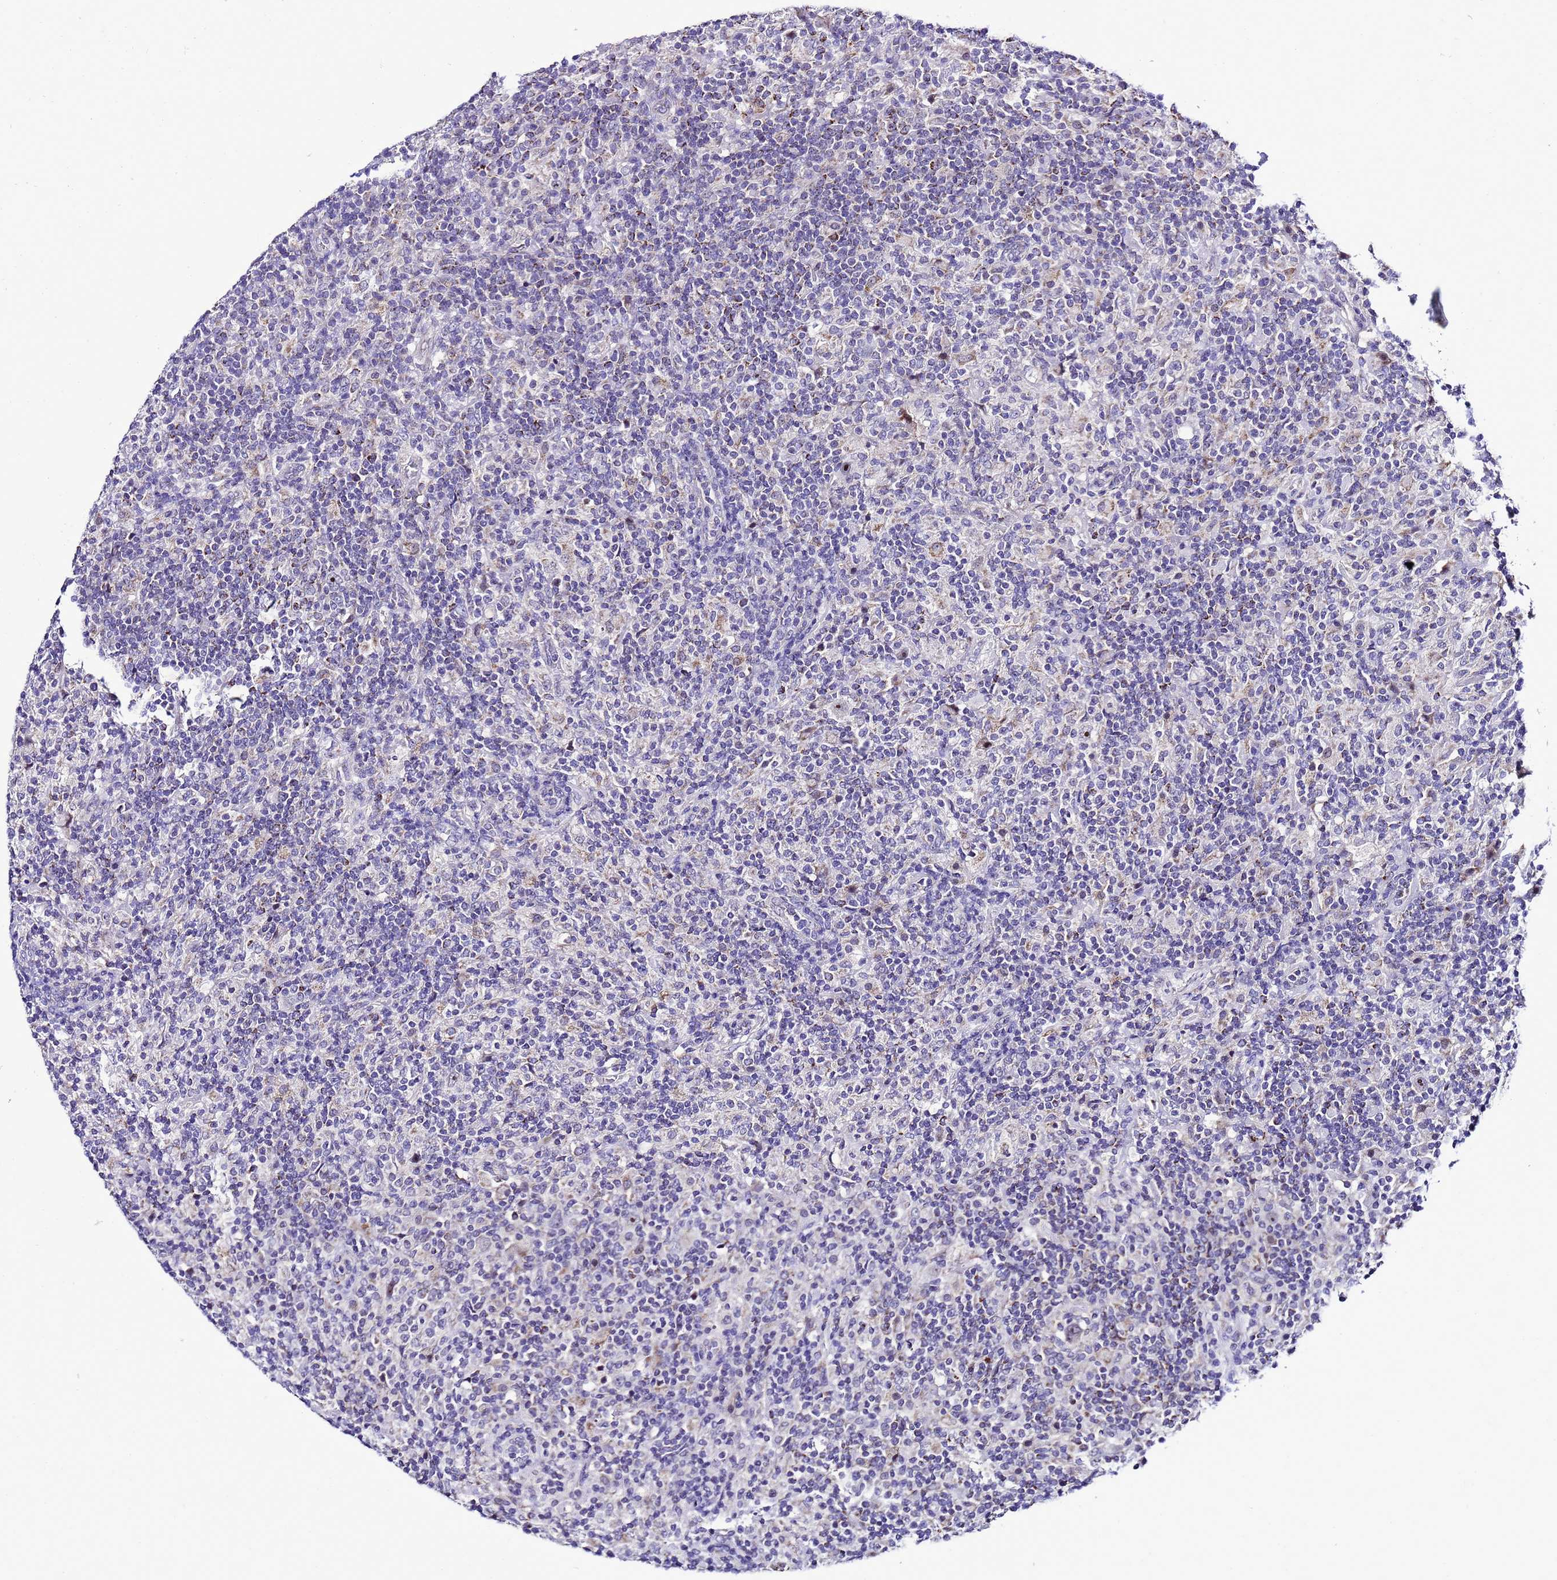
{"staining": {"intensity": "weak", "quantity": "<25%", "location": "cytoplasmic/membranous"}, "tissue": "lymphoma", "cell_type": "Tumor cells", "image_type": "cancer", "snomed": [{"axis": "morphology", "description": "Hodgkin's disease, NOS"}, {"axis": "topography", "description": "Lymph node"}], "caption": "This is a micrograph of IHC staining of lymphoma, which shows no staining in tumor cells.", "gene": "DPH6", "patient": {"sex": "male", "age": 70}}